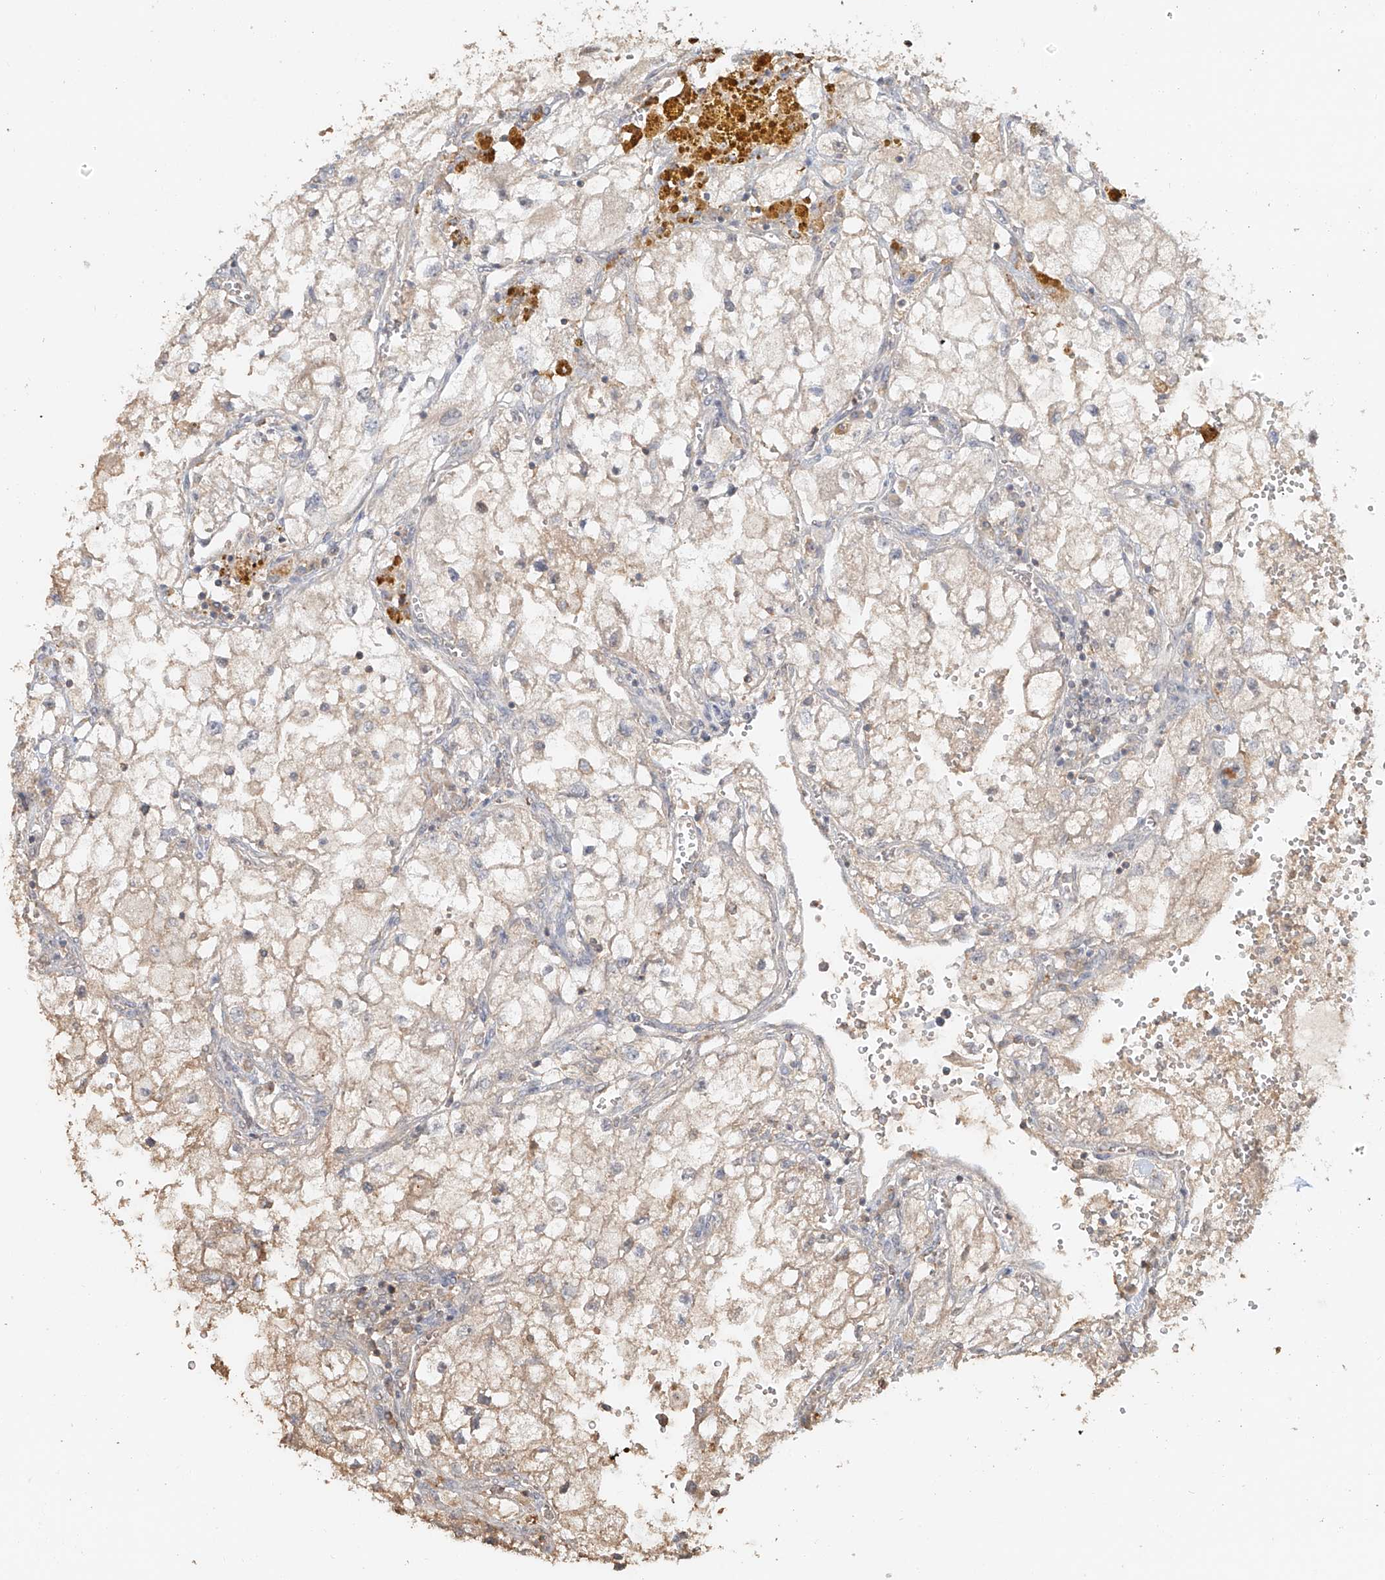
{"staining": {"intensity": "weak", "quantity": "<25%", "location": "cytoplasmic/membranous"}, "tissue": "renal cancer", "cell_type": "Tumor cells", "image_type": "cancer", "snomed": [{"axis": "morphology", "description": "Adenocarcinoma, NOS"}, {"axis": "topography", "description": "Kidney"}], "caption": "A high-resolution image shows immunohistochemistry (IHC) staining of renal adenocarcinoma, which reveals no significant staining in tumor cells.", "gene": "NPHS1", "patient": {"sex": "female", "age": 70}}